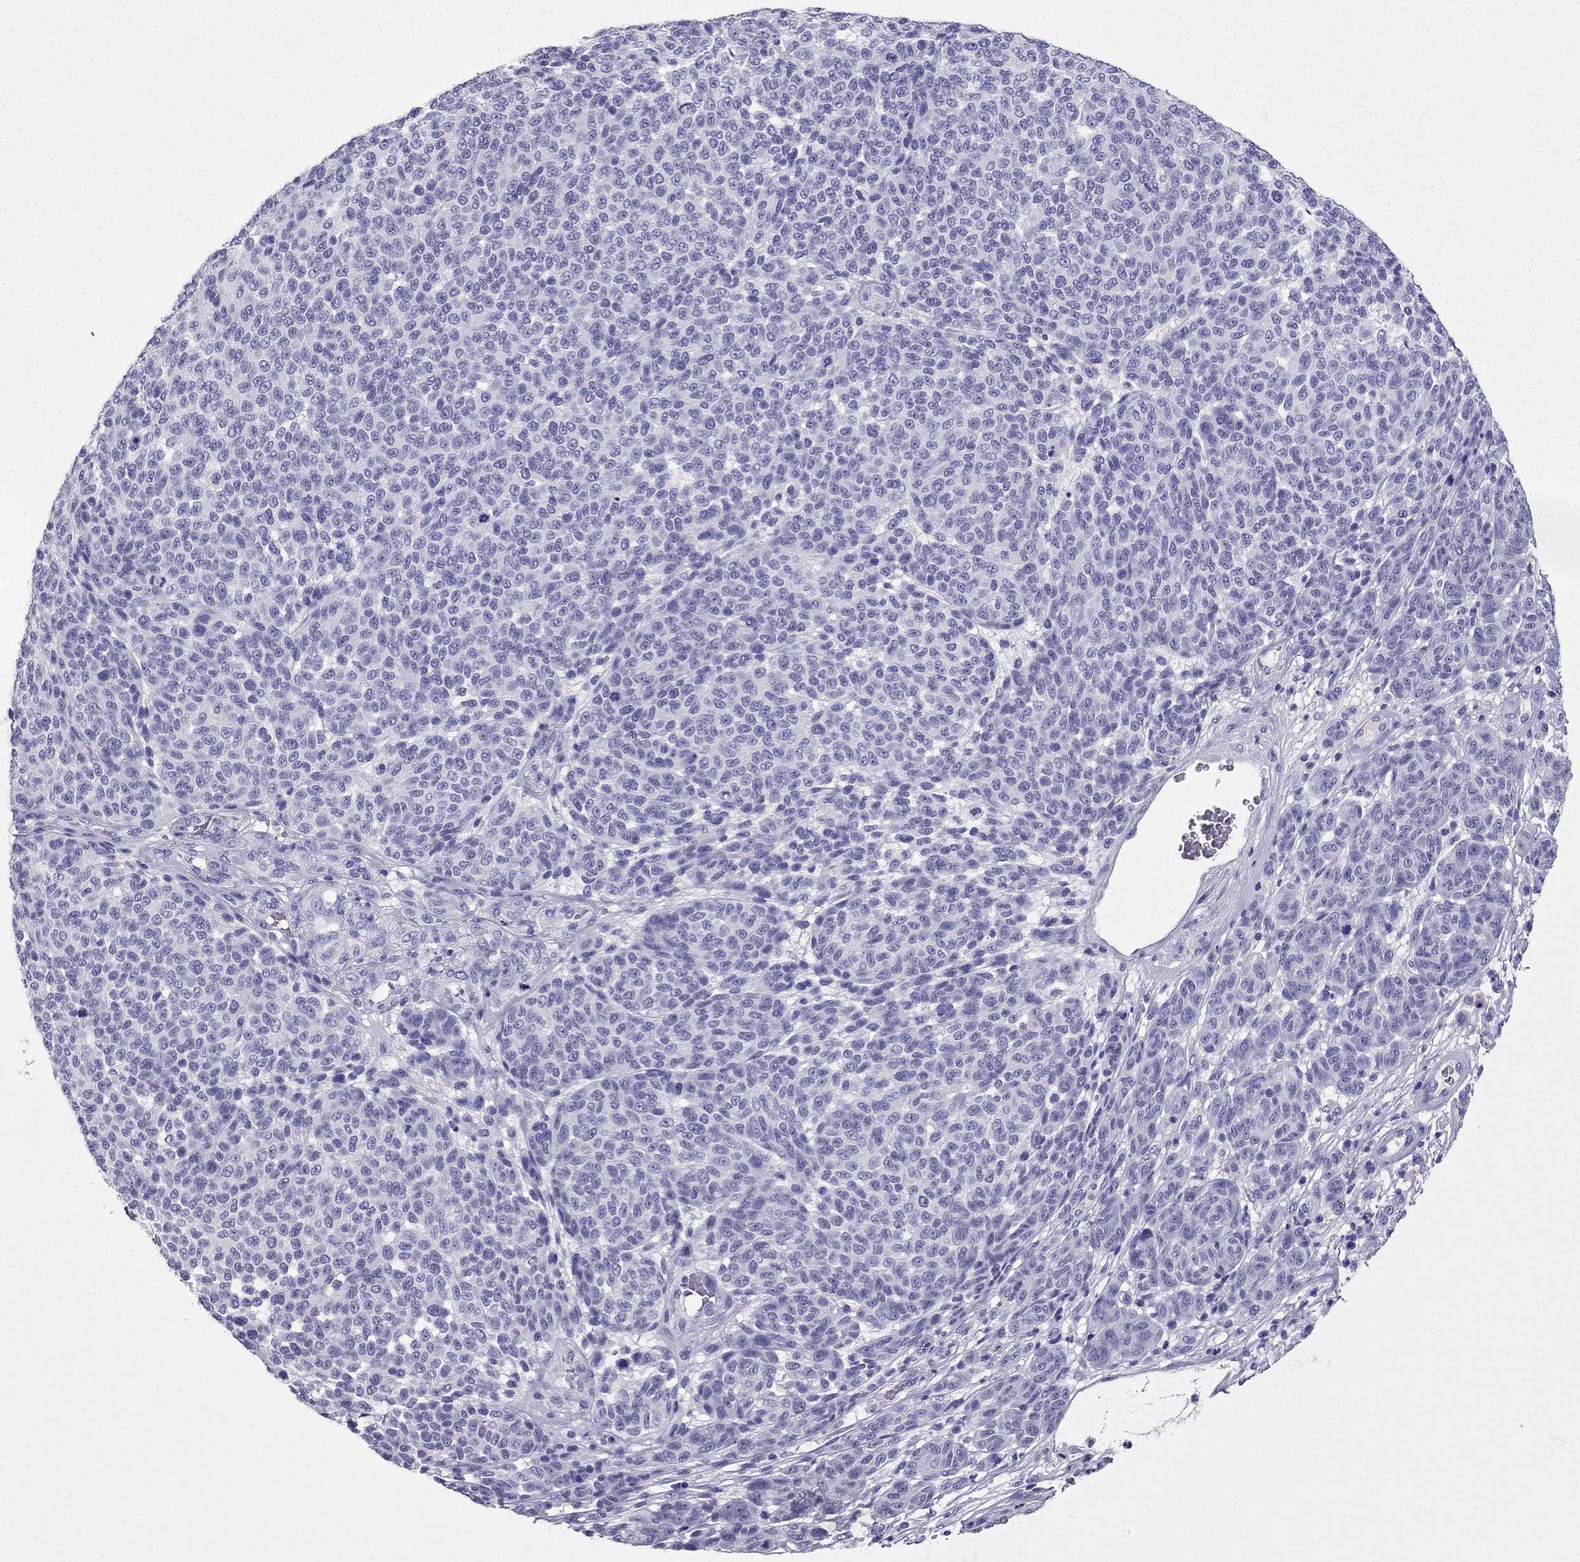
{"staining": {"intensity": "negative", "quantity": "none", "location": "none"}, "tissue": "melanoma", "cell_type": "Tumor cells", "image_type": "cancer", "snomed": [{"axis": "morphology", "description": "Malignant melanoma, NOS"}, {"axis": "topography", "description": "Skin"}], "caption": "The image demonstrates no staining of tumor cells in melanoma.", "gene": "CDHR4", "patient": {"sex": "male", "age": 59}}